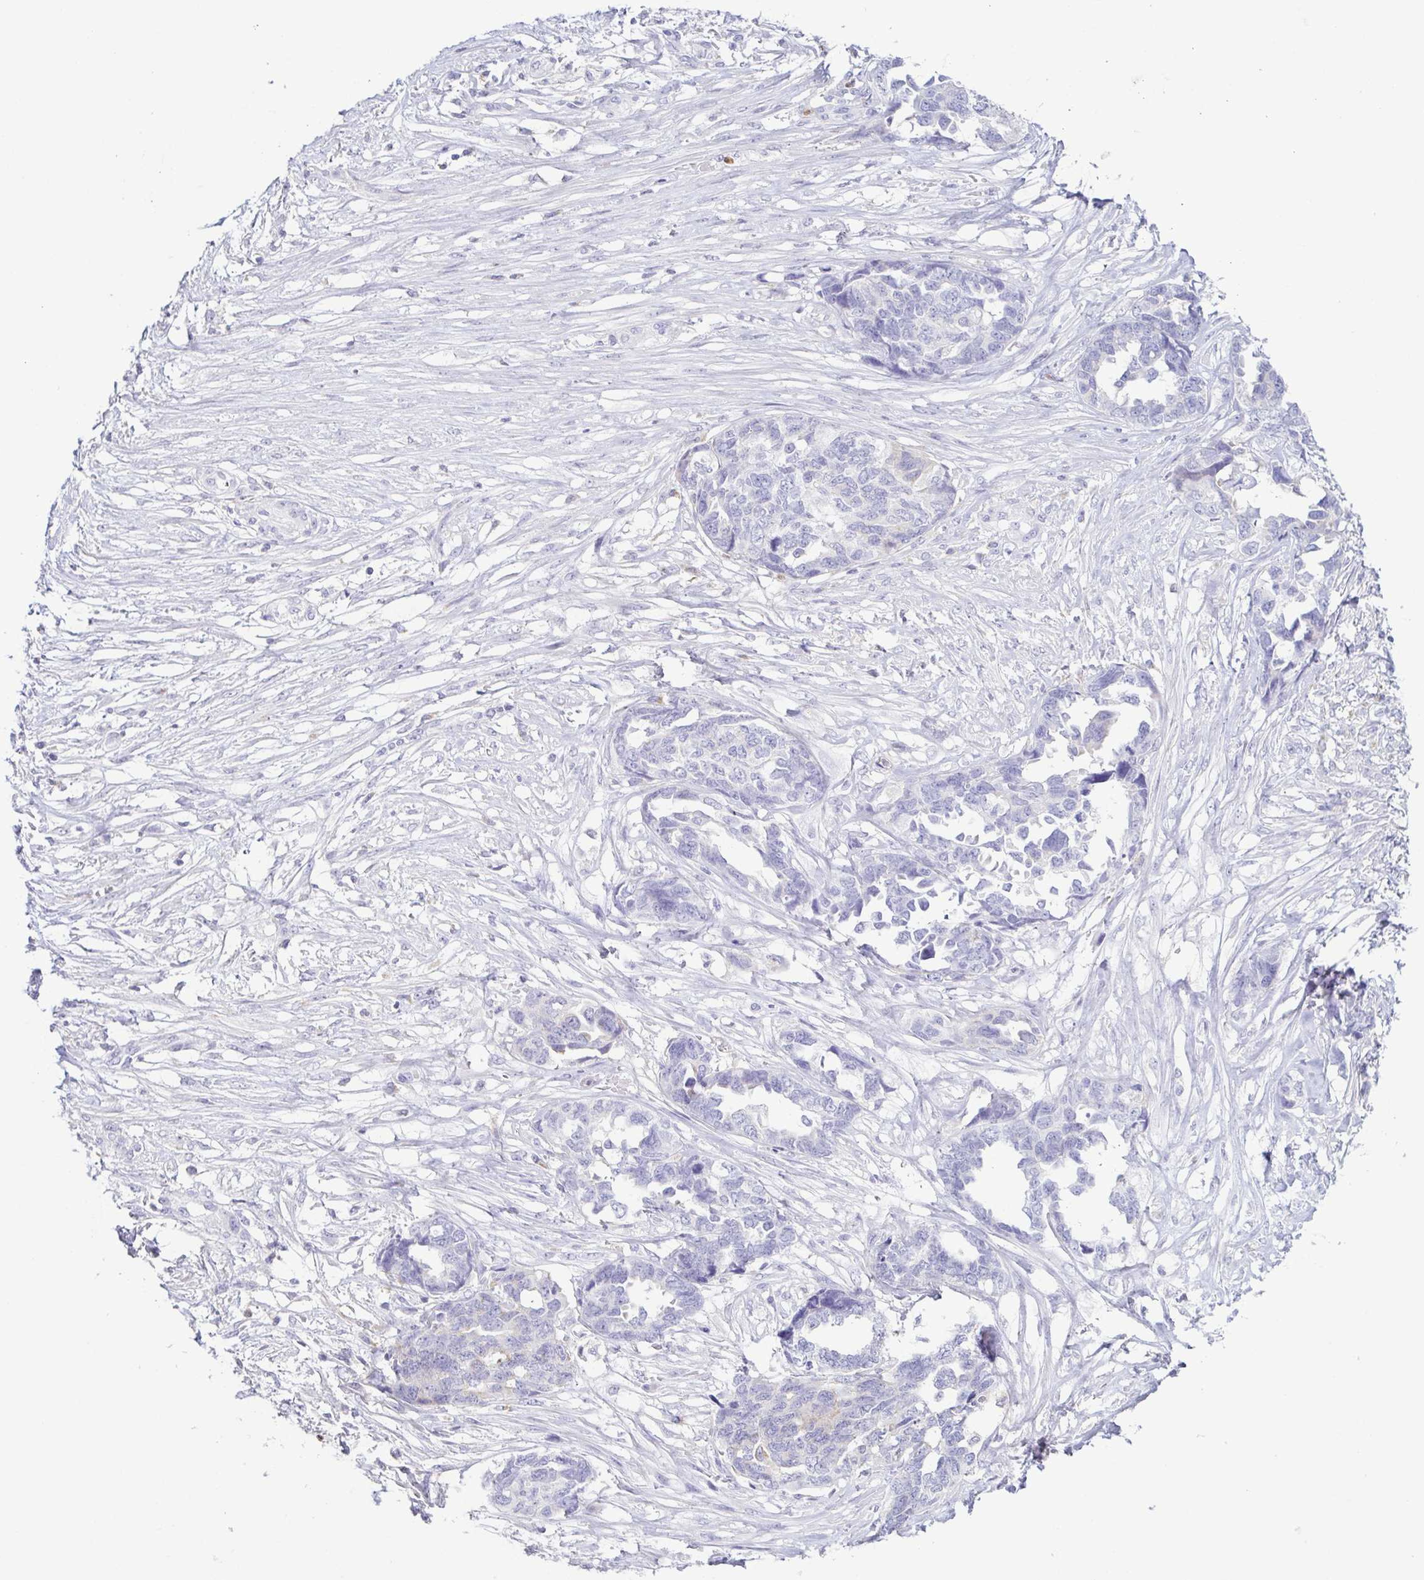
{"staining": {"intensity": "negative", "quantity": "none", "location": "none"}, "tissue": "ovarian cancer", "cell_type": "Tumor cells", "image_type": "cancer", "snomed": [{"axis": "morphology", "description": "Cystadenocarcinoma, serous, NOS"}, {"axis": "topography", "description": "Ovary"}], "caption": "The histopathology image demonstrates no staining of tumor cells in ovarian cancer.", "gene": "ATP6V1G2", "patient": {"sex": "female", "age": 69}}